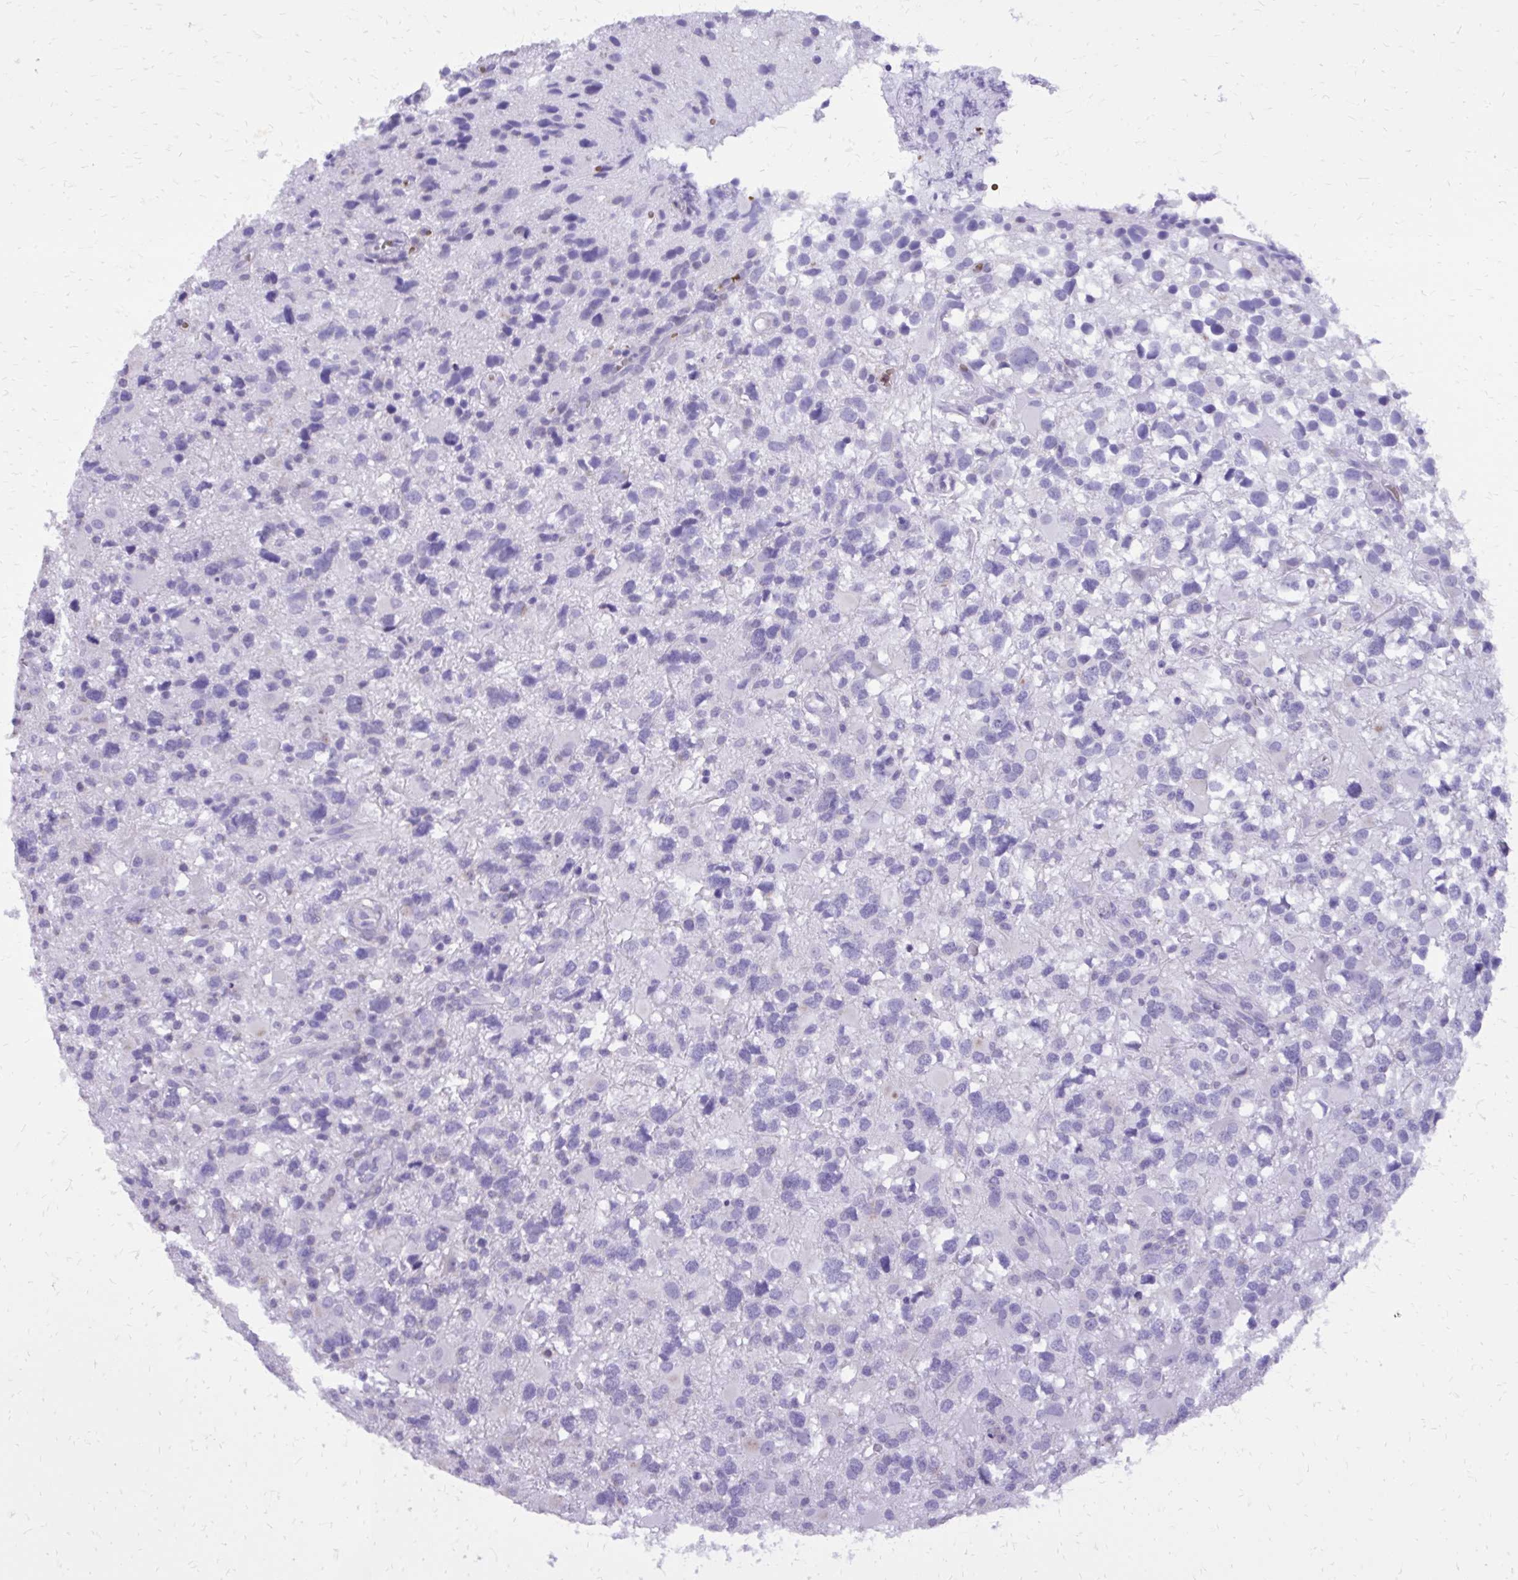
{"staining": {"intensity": "negative", "quantity": "none", "location": "none"}, "tissue": "glioma", "cell_type": "Tumor cells", "image_type": "cancer", "snomed": [{"axis": "morphology", "description": "Glioma, malignant, High grade"}, {"axis": "topography", "description": "Brain"}], "caption": "A high-resolution micrograph shows IHC staining of glioma, which displays no significant staining in tumor cells.", "gene": "CAT", "patient": {"sex": "male", "age": 54}}